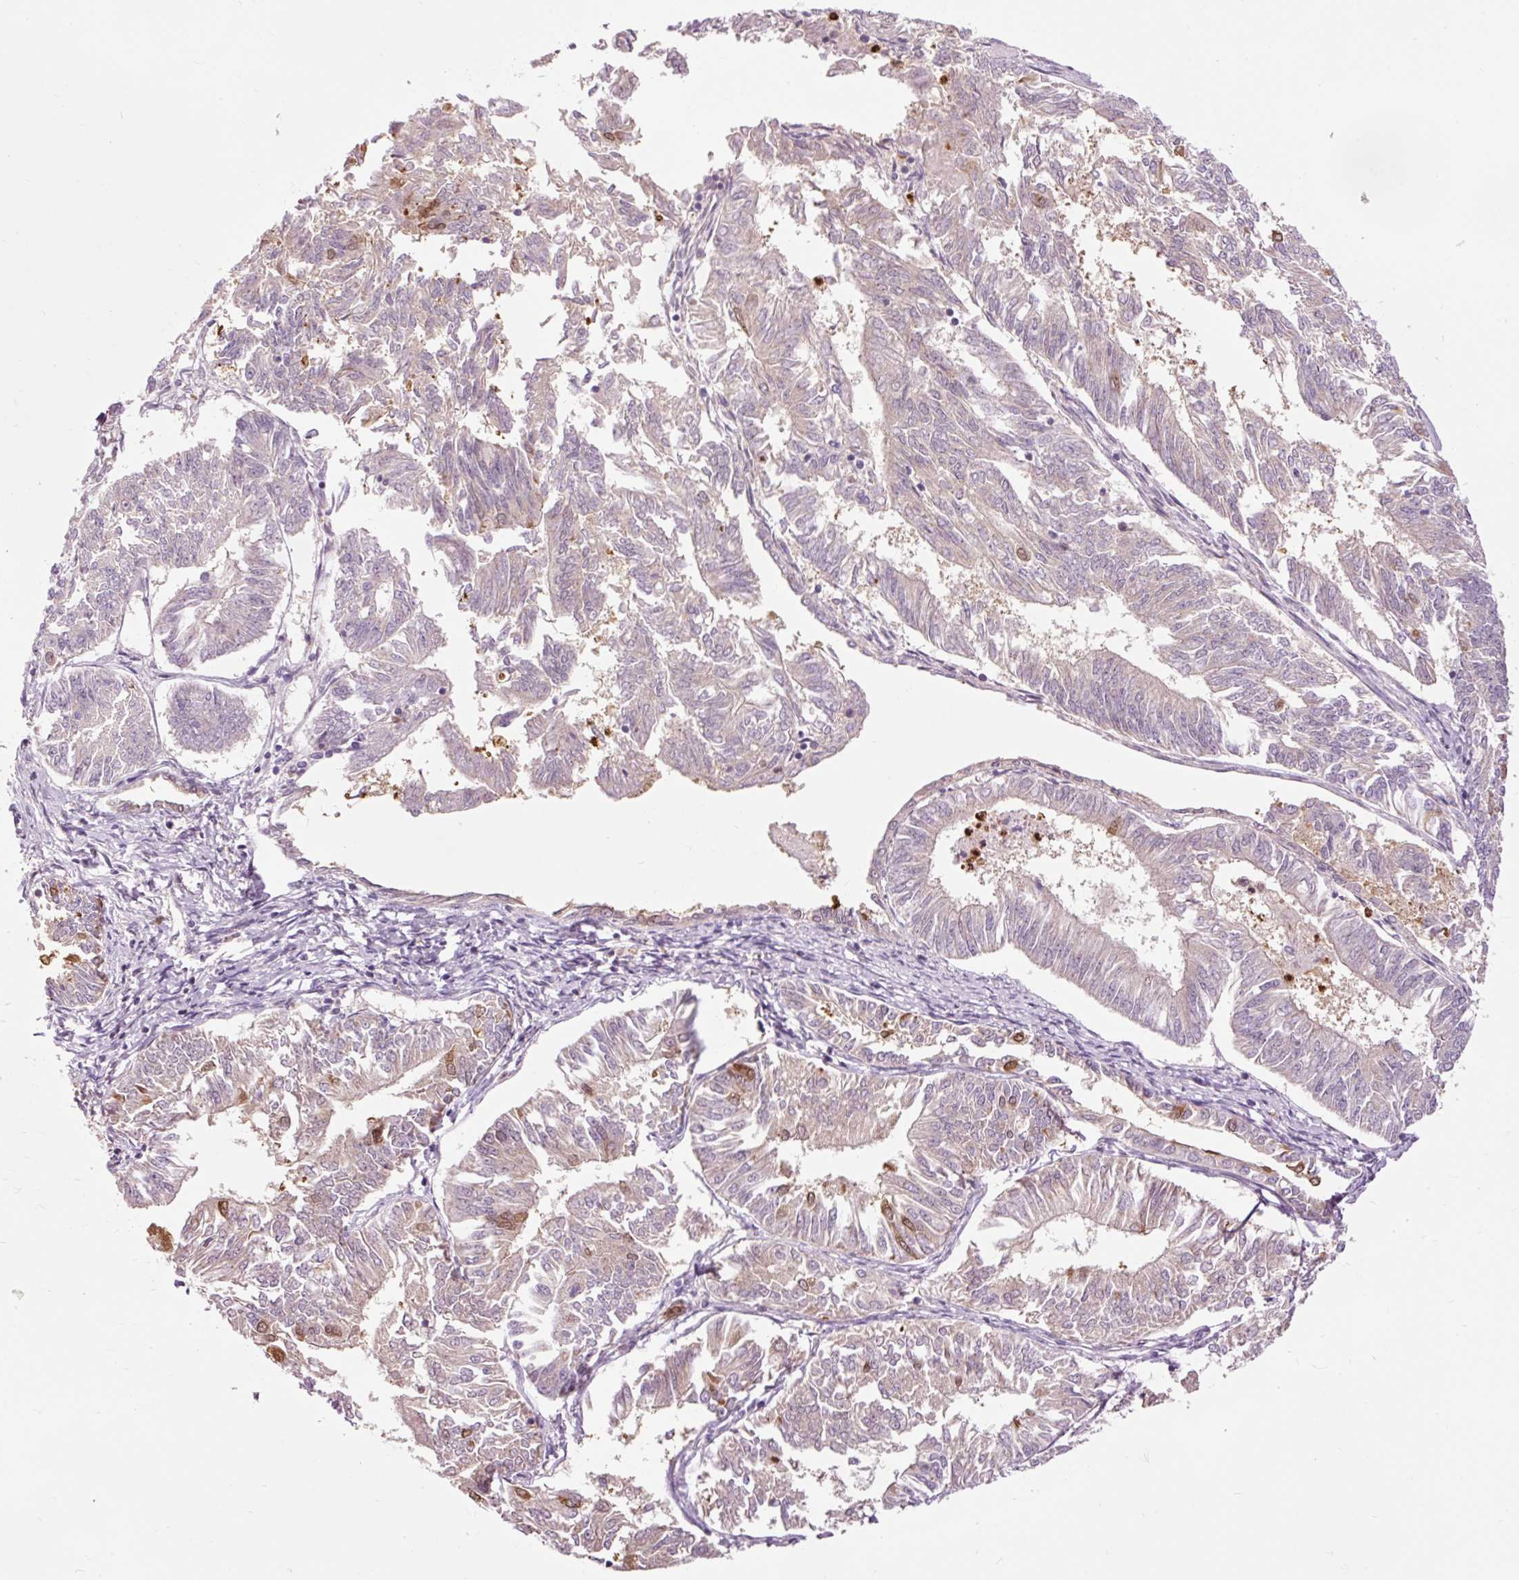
{"staining": {"intensity": "moderate", "quantity": "<25%", "location": "cytoplasmic/membranous"}, "tissue": "endometrial cancer", "cell_type": "Tumor cells", "image_type": "cancer", "snomed": [{"axis": "morphology", "description": "Adenocarcinoma, NOS"}, {"axis": "topography", "description": "Endometrium"}], "caption": "IHC (DAB (3,3'-diaminobenzidine)) staining of human endometrial cancer exhibits moderate cytoplasmic/membranous protein positivity in approximately <25% of tumor cells. Nuclei are stained in blue.", "gene": "PRDX5", "patient": {"sex": "female", "age": 58}}